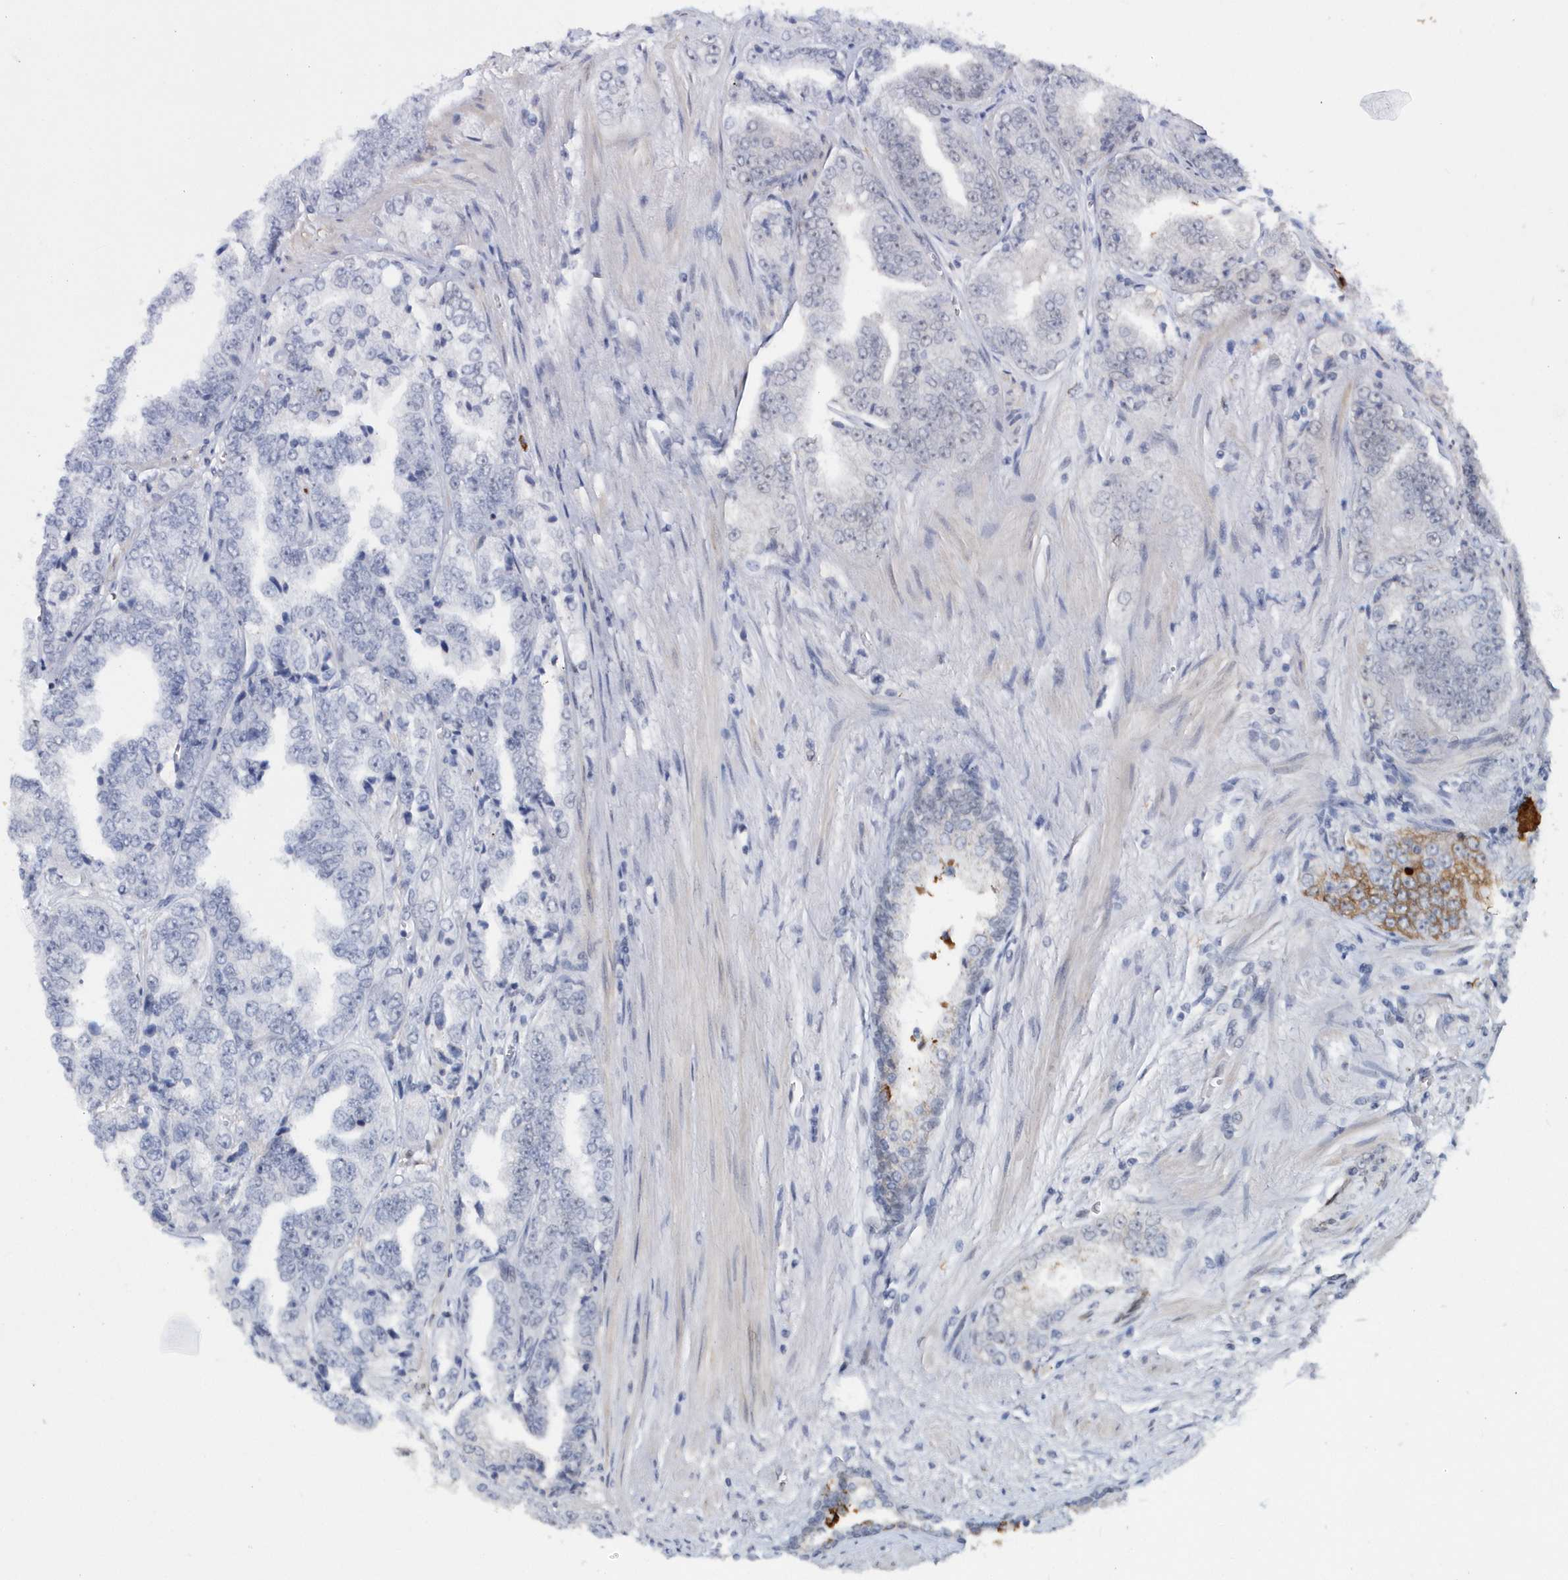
{"staining": {"intensity": "negative", "quantity": "none", "location": "none"}, "tissue": "prostate cancer", "cell_type": "Tumor cells", "image_type": "cancer", "snomed": [{"axis": "morphology", "description": "Adenocarcinoma, High grade"}, {"axis": "topography", "description": "Prostate"}], "caption": "The immunohistochemistry photomicrograph has no significant positivity in tumor cells of prostate cancer (adenocarcinoma (high-grade)) tissue.", "gene": "ASCL4", "patient": {"sex": "male", "age": 71}}